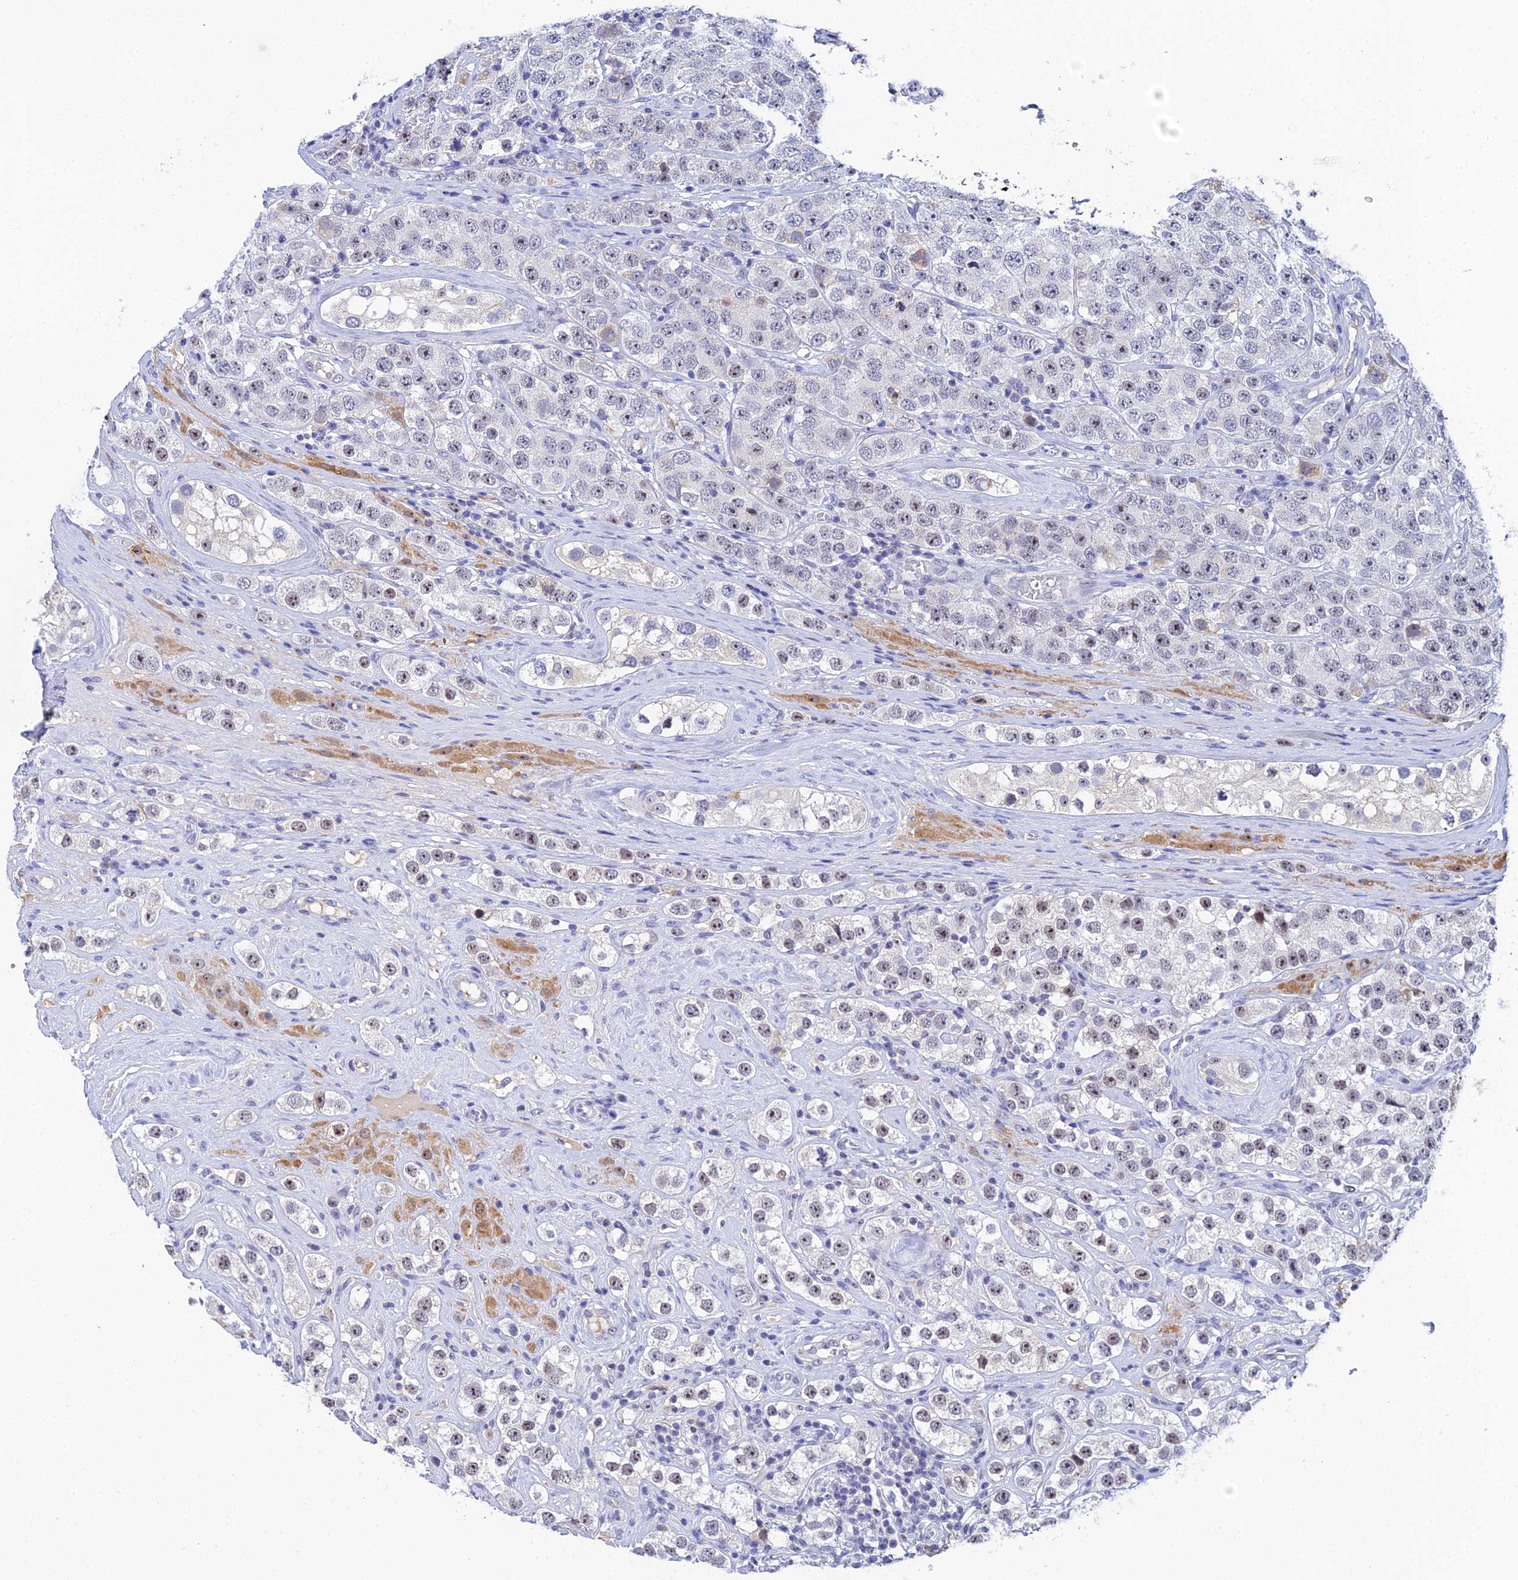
{"staining": {"intensity": "moderate", "quantity": "<25%", "location": "nuclear"}, "tissue": "testis cancer", "cell_type": "Tumor cells", "image_type": "cancer", "snomed": [{"axis": "morphology", "description": "Seminoma, NOS"}, {"axis": "topography", "description": "Testis"}], "caption": "Immunohistochemical staining of human testis cancer displays low levels of moderate nuclear expression in approximately <25% of tumor cells.", "gene": "PLPP4", "patient": {"sex": "male", "age": 28}}